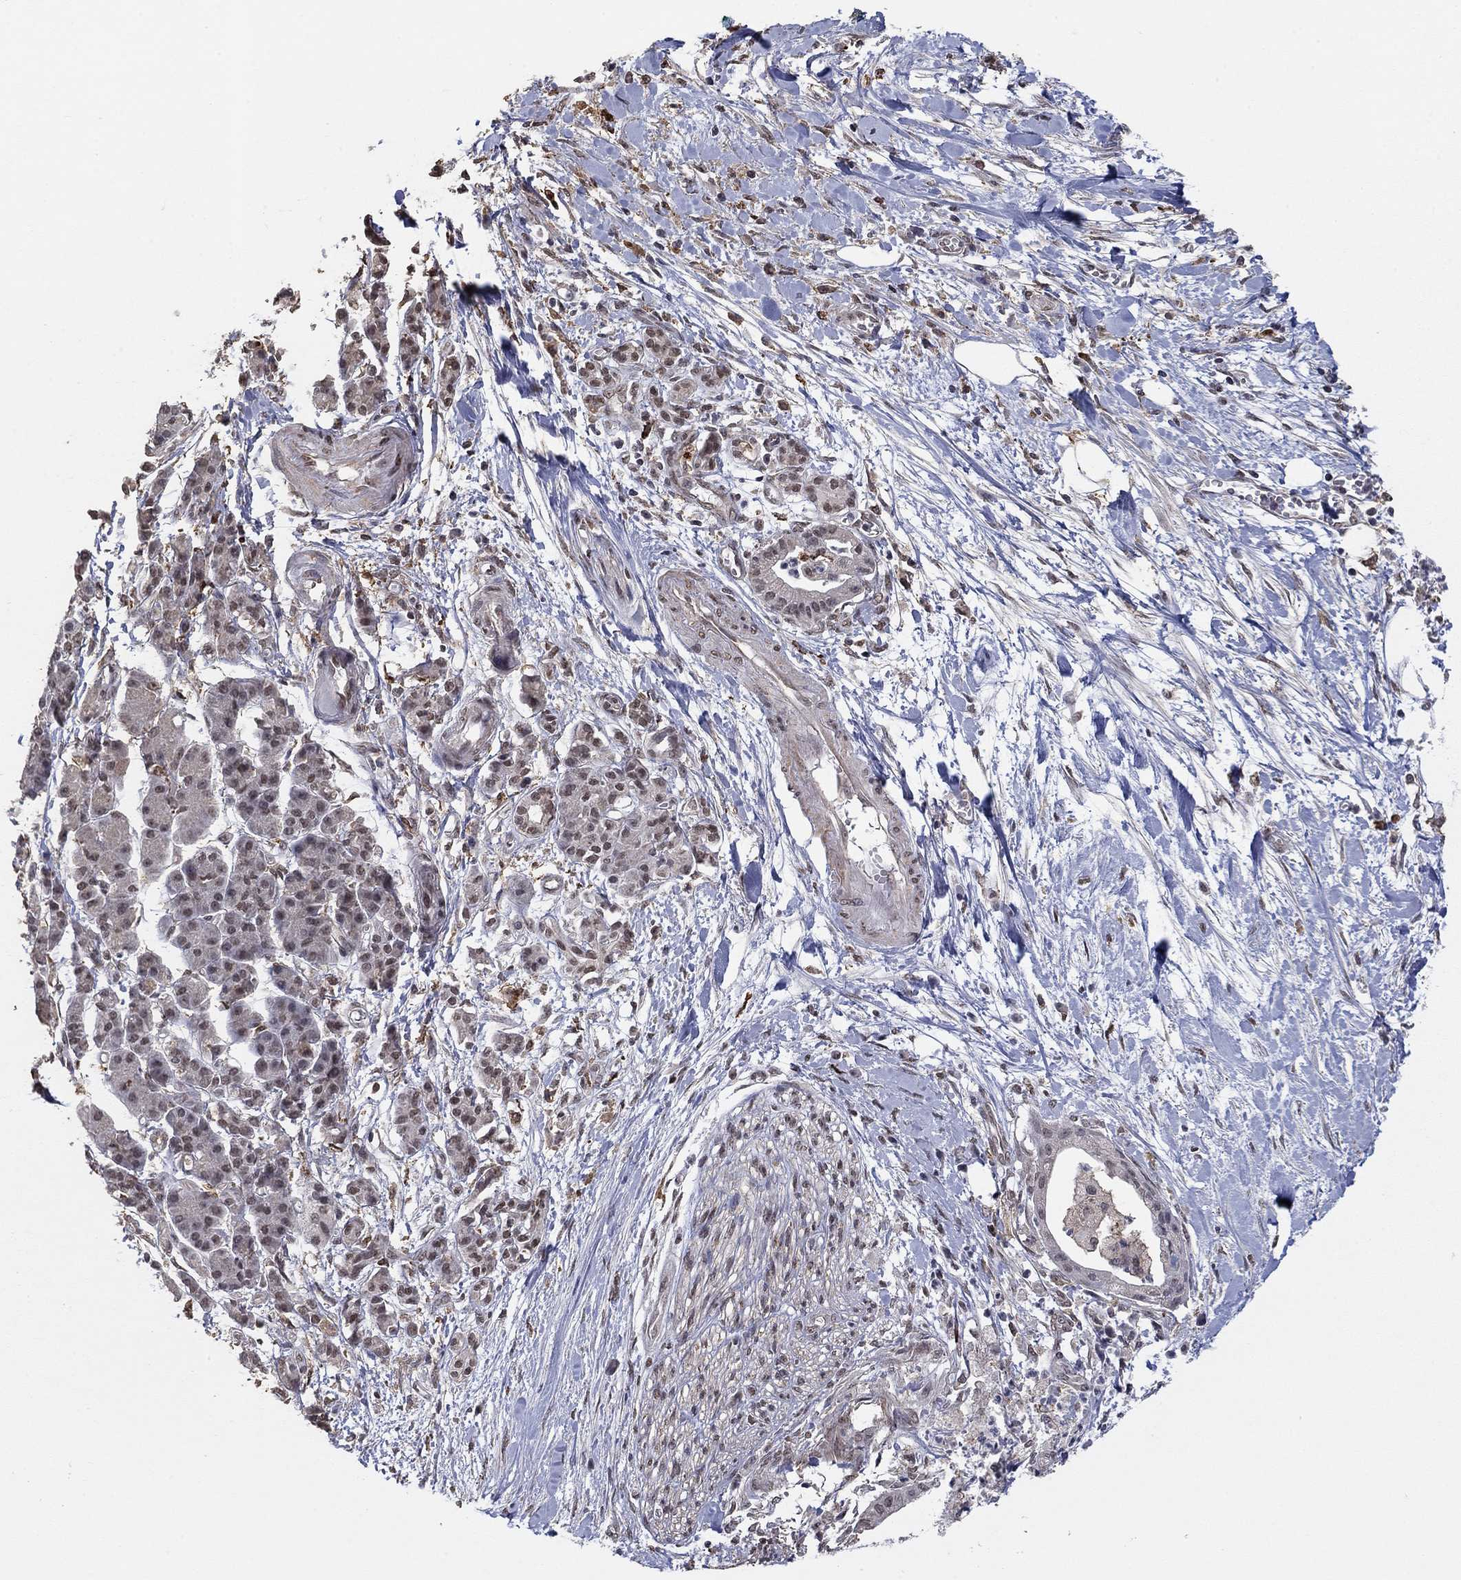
{"staining": {"intensity": "weak", "quantity": "<25%", "location": "nuclear"}, "tissue": "pancreatic cancer", "cell_type": "Tumor cells", "image_type": "cancer", "snomed": [{"axis": "morphology", "description": "Normal tissue, NOS"}, {"axis": "morphology", "description": "Adenocarcinoma, NOS"}, {"axis": "topography", "description": "Lymph node"}, {"axis": "topography", "description": "Pancreas"}], "caption": "DAB immunohistochemical staining of adenocarcinoma (pancreatic) shows no significant positivity in tumor cells.", "gene": "GRIA3", "patient": {"sex": "female", "age": 58}}